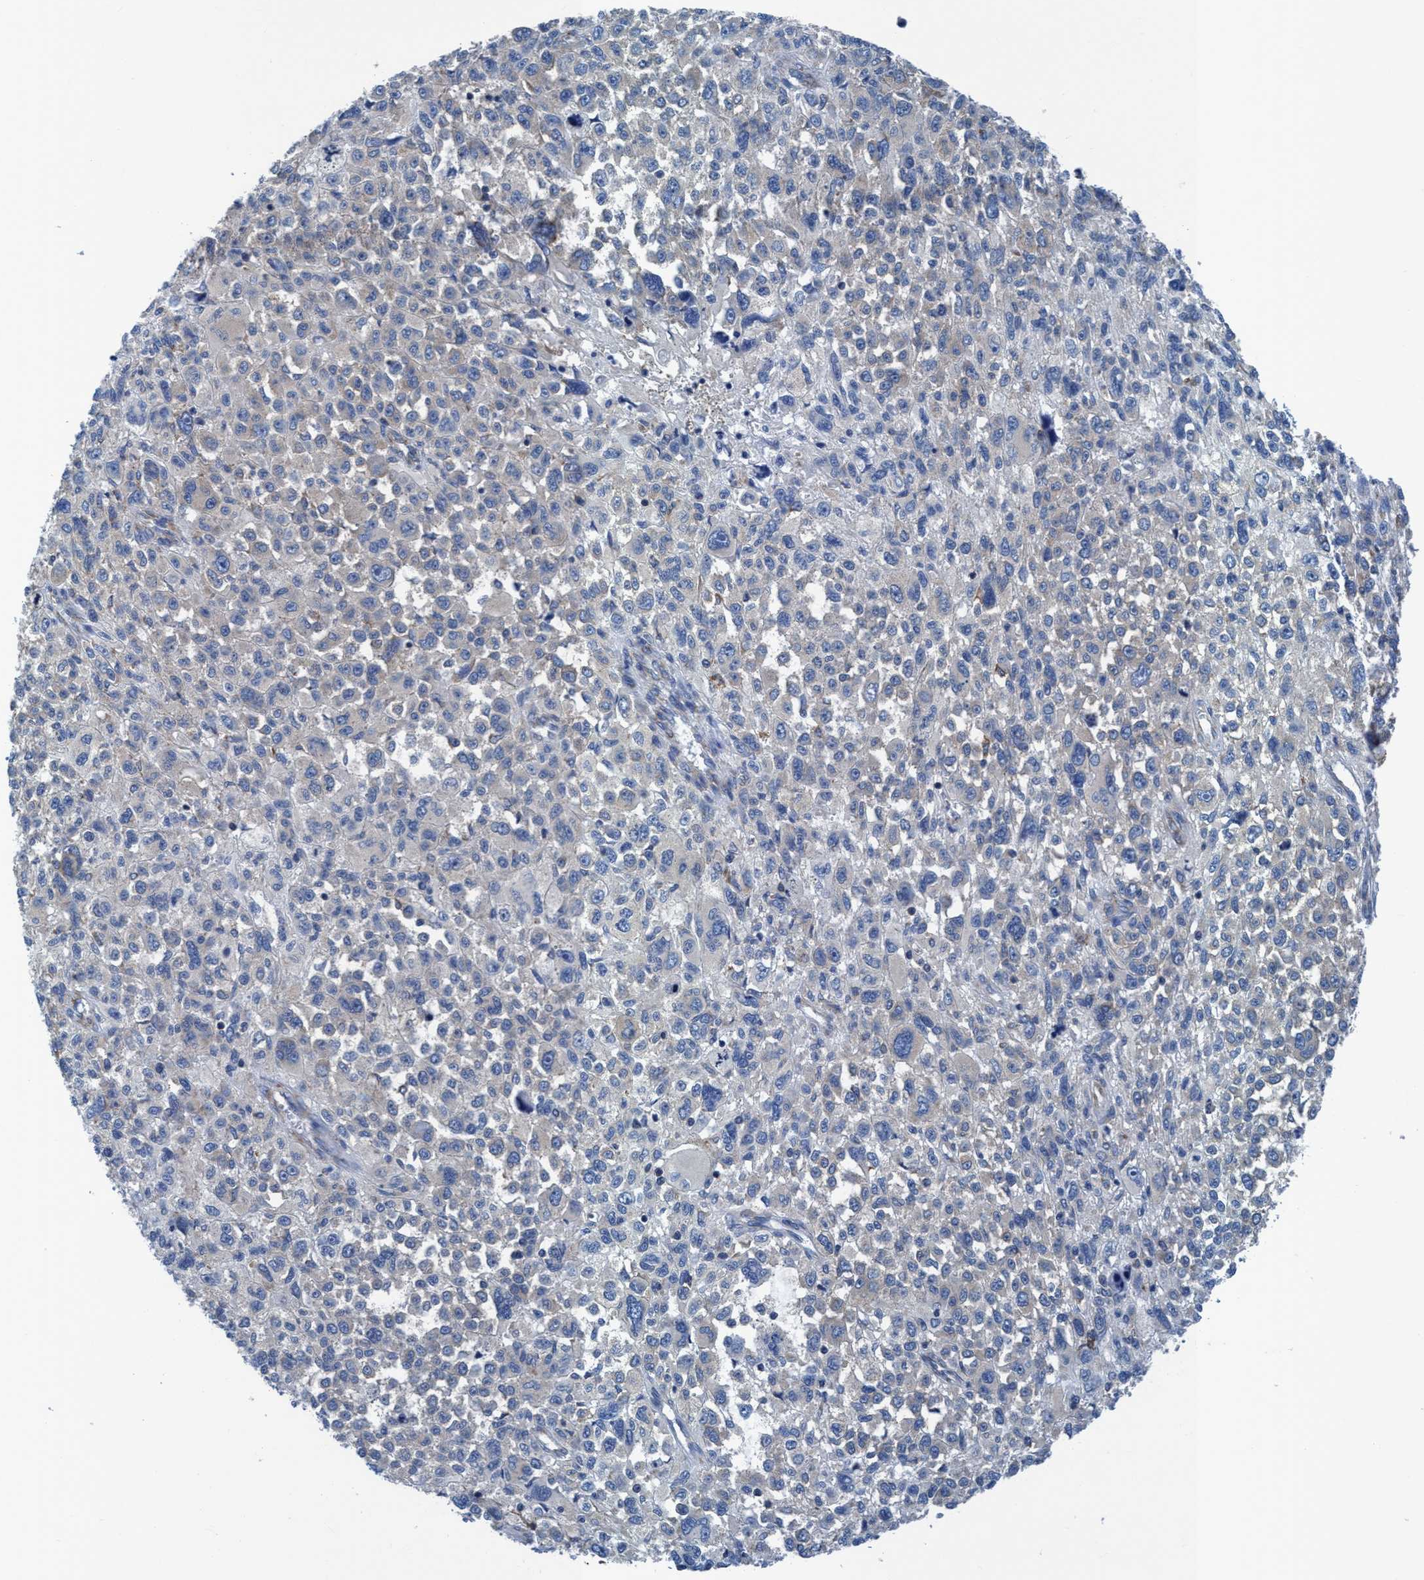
{"staining": {"intensity": "negative", "quantity": "none", "location": "none"}, "tissue": "melanoma", "cell_type": "Tumor cells", "image_type": "cancer", "snomed": [{"axis": "morphology", "description": "Malignant melanoma, NOS"}, {"axis": "topography", "description": "Skin"}], "caption": "DAB (3,3'-diaminobenzidine) immunohistochemical staining of malignant melanoma demonstrates no significant staining in tumor cells.", "gene": "NMT1", "patient": {"sex": "female", "age": 55}}